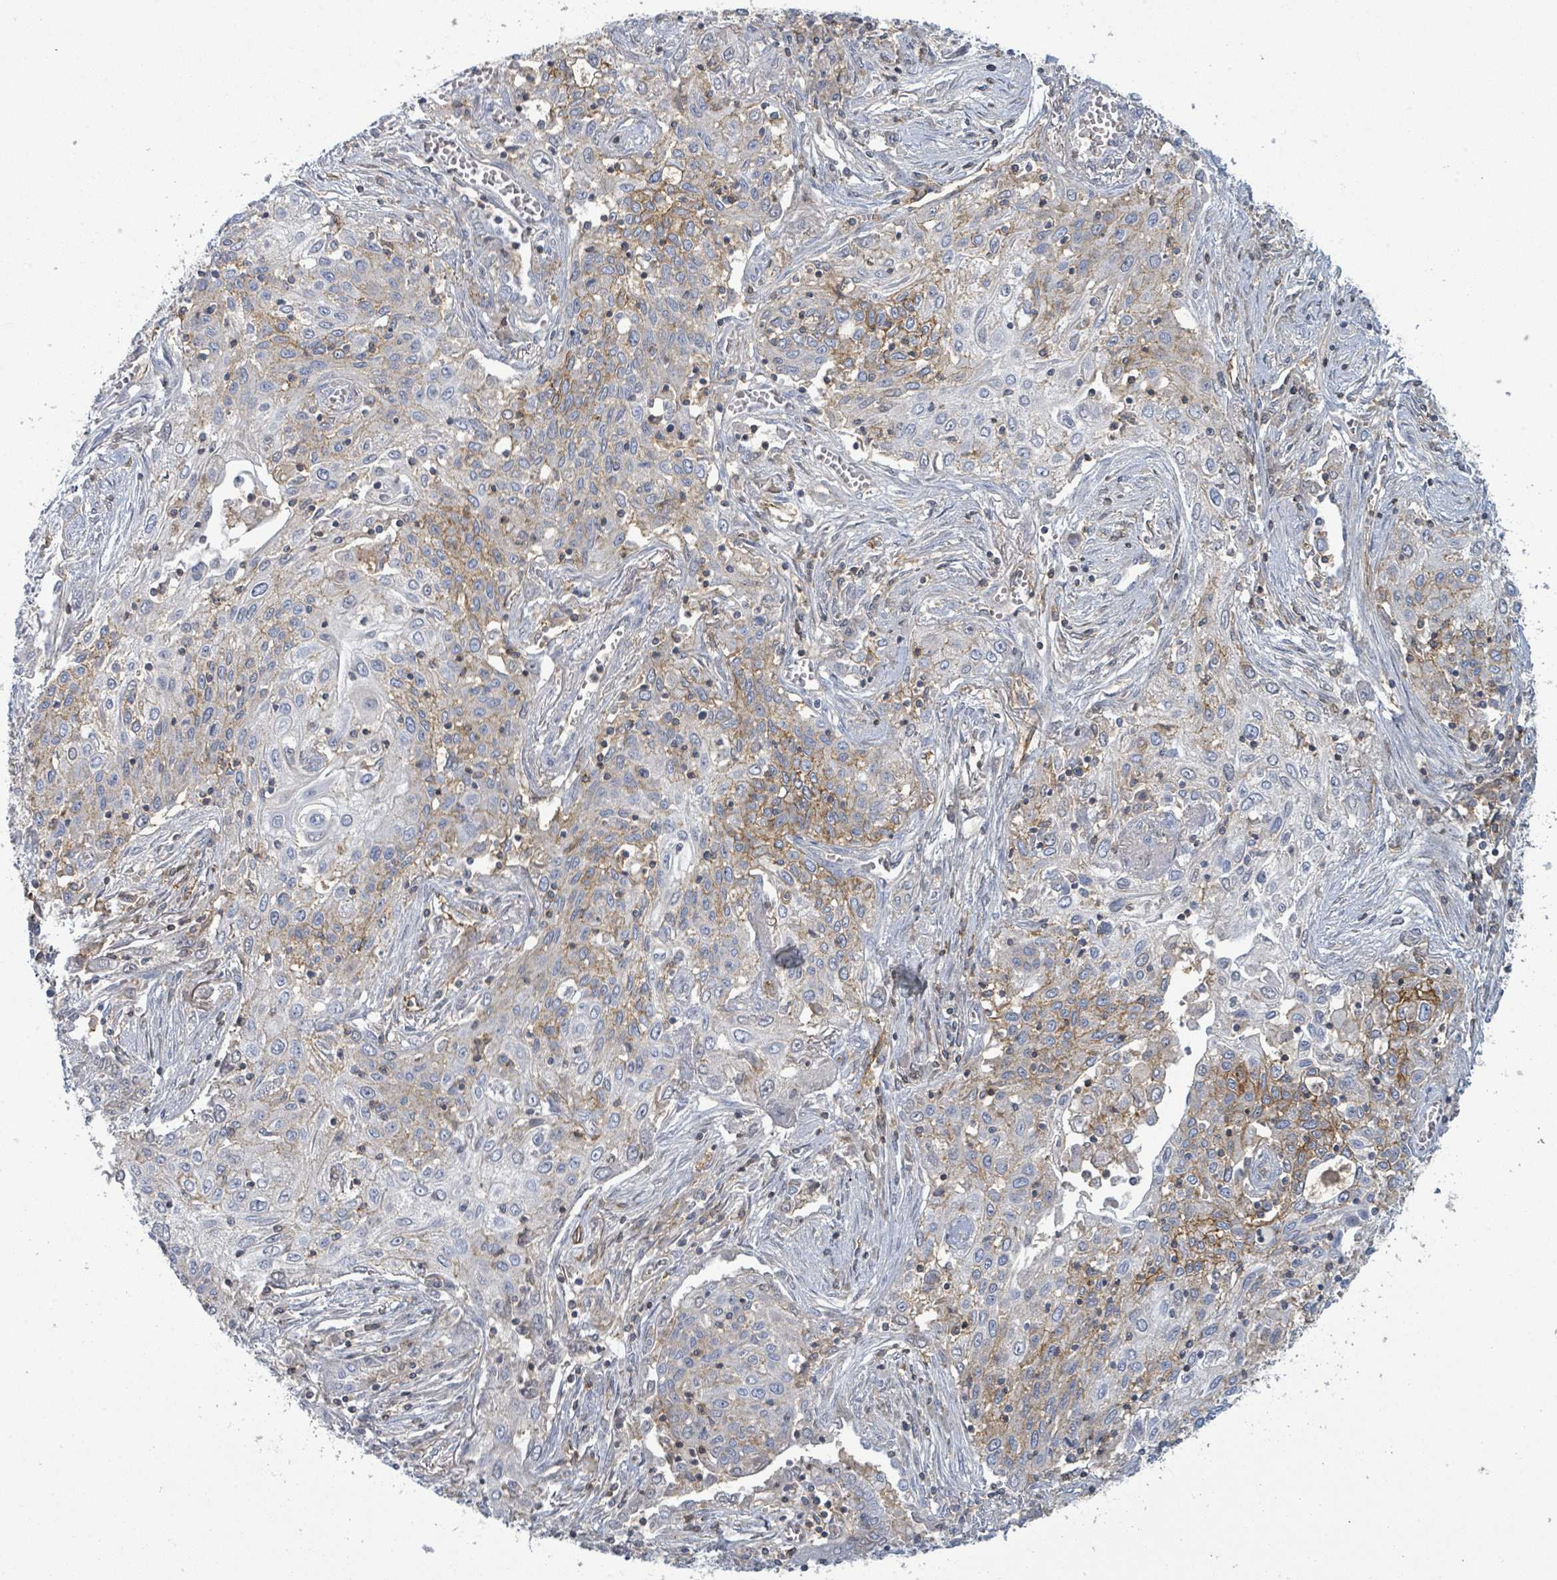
{"staining": {"intensity": "weak", "quantity": "<25%", "location": "cytoplasmic/membranous"}, "tissue": "lung cancer", "cell_type": "Tumor cells", "image_type": "cancer", "snomed": [{"axis": "morphology", "description": "Squamous cell carcinoma, NOS"}, {"axis": "topography", "description": "Lung"}], "caption": "Immunohistochemistry of lung squamous cell carcinoma exhibits no expression in tumor cells. (IHC, brightfield microscopy, high magnification).", "gene": "TNFRSF14", "patient": {"sex": "female", "age": 69}}